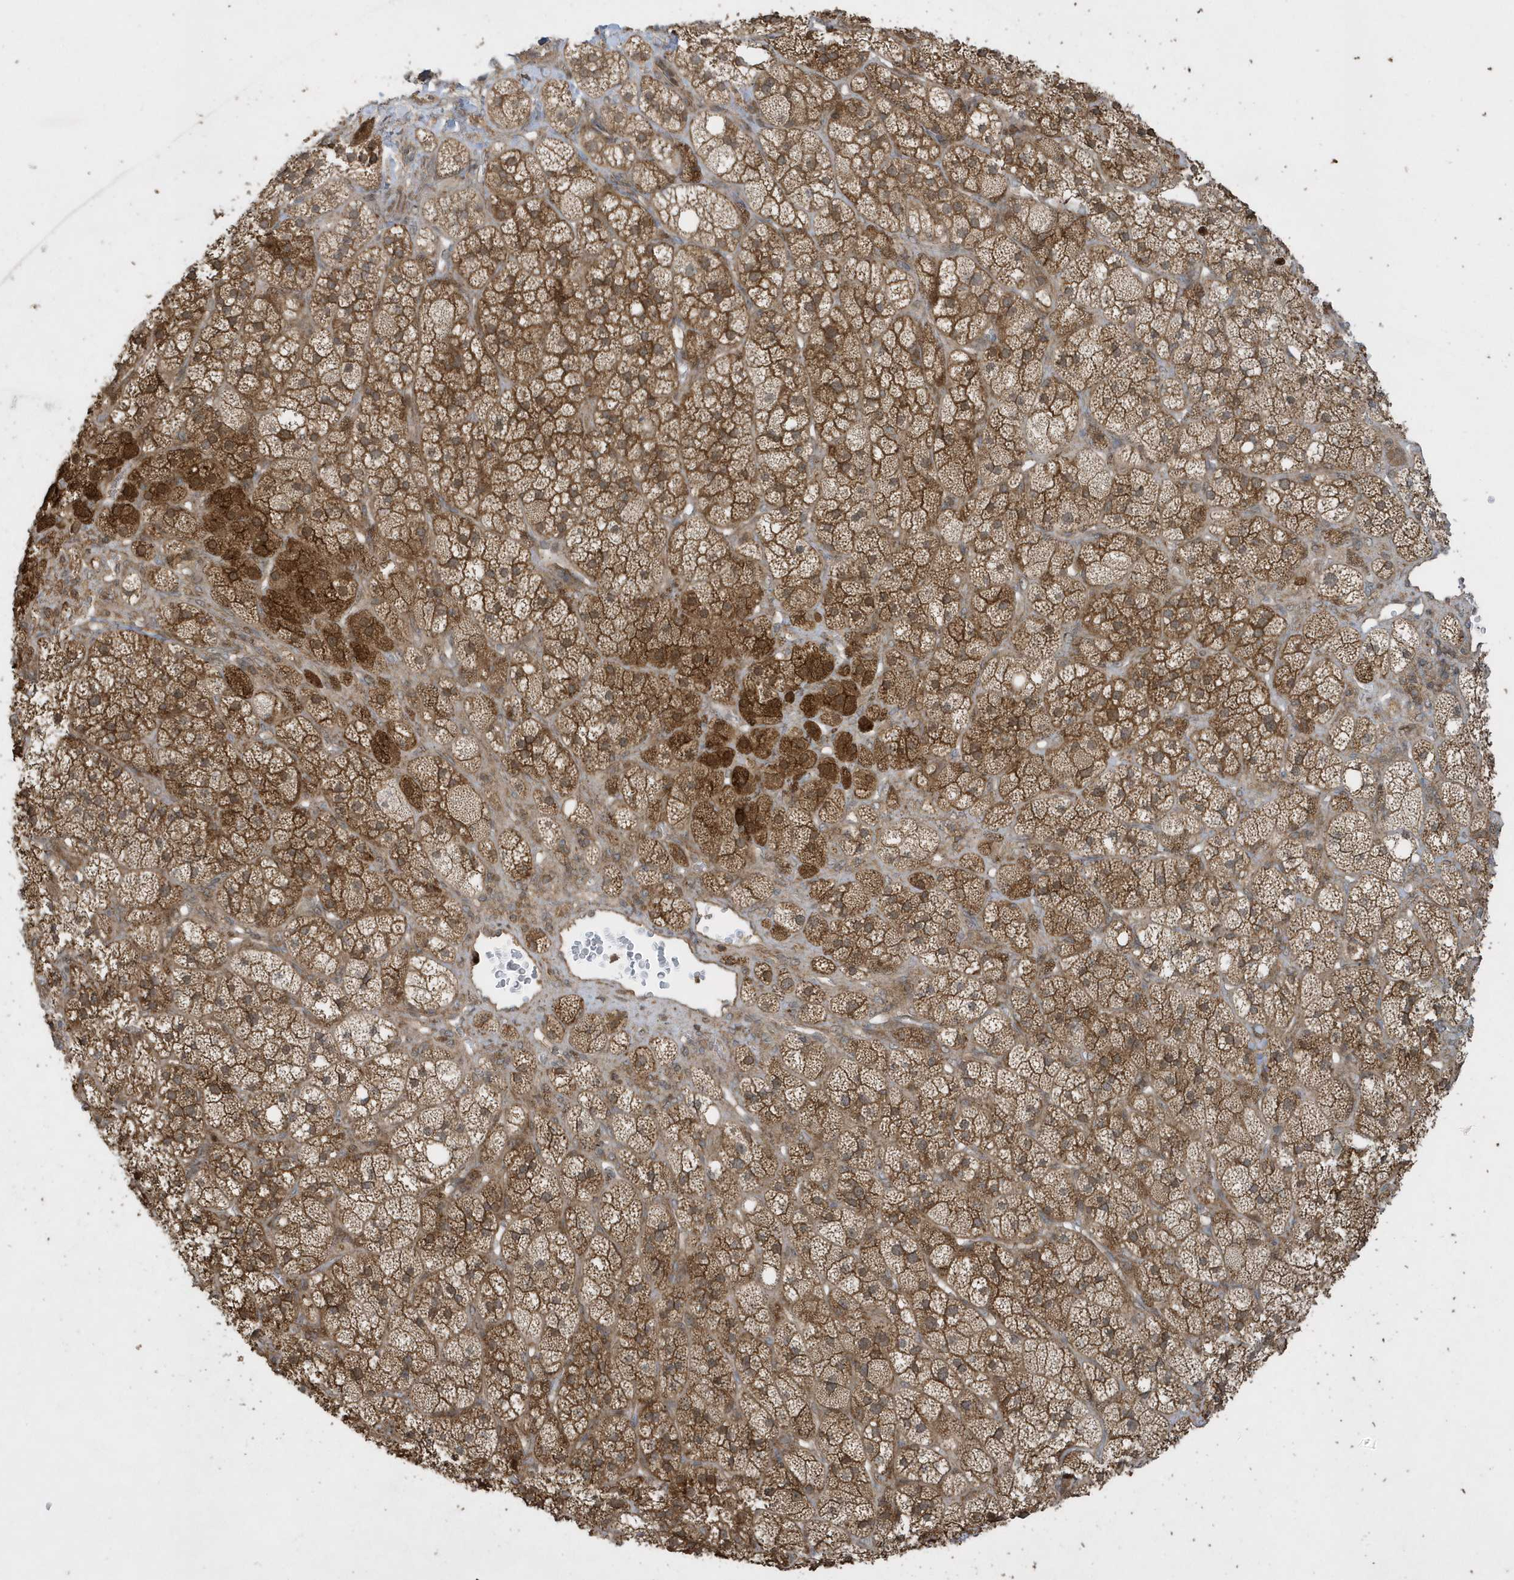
{"staining": {"intensity": "strong", "quantity": ">75%", "location": "cytoplasmic/membranous"}, "tissue": "adrenal gland", "cell_type": "Glandular cells", "image_type": "normal", "snomed": [{"axis": "morphology", "description": "Normal tissue, NOS"}, {"axis": "topography", "description": "Adrenal gland"}], "caption": "Adrenal gland stained with a brown dye shows strong cytoplasmic/membranous positive positivity in approximately >75% of glandular cells.", "gene": "STAMBP", "patient": {"sex": "male", "age": 61}}